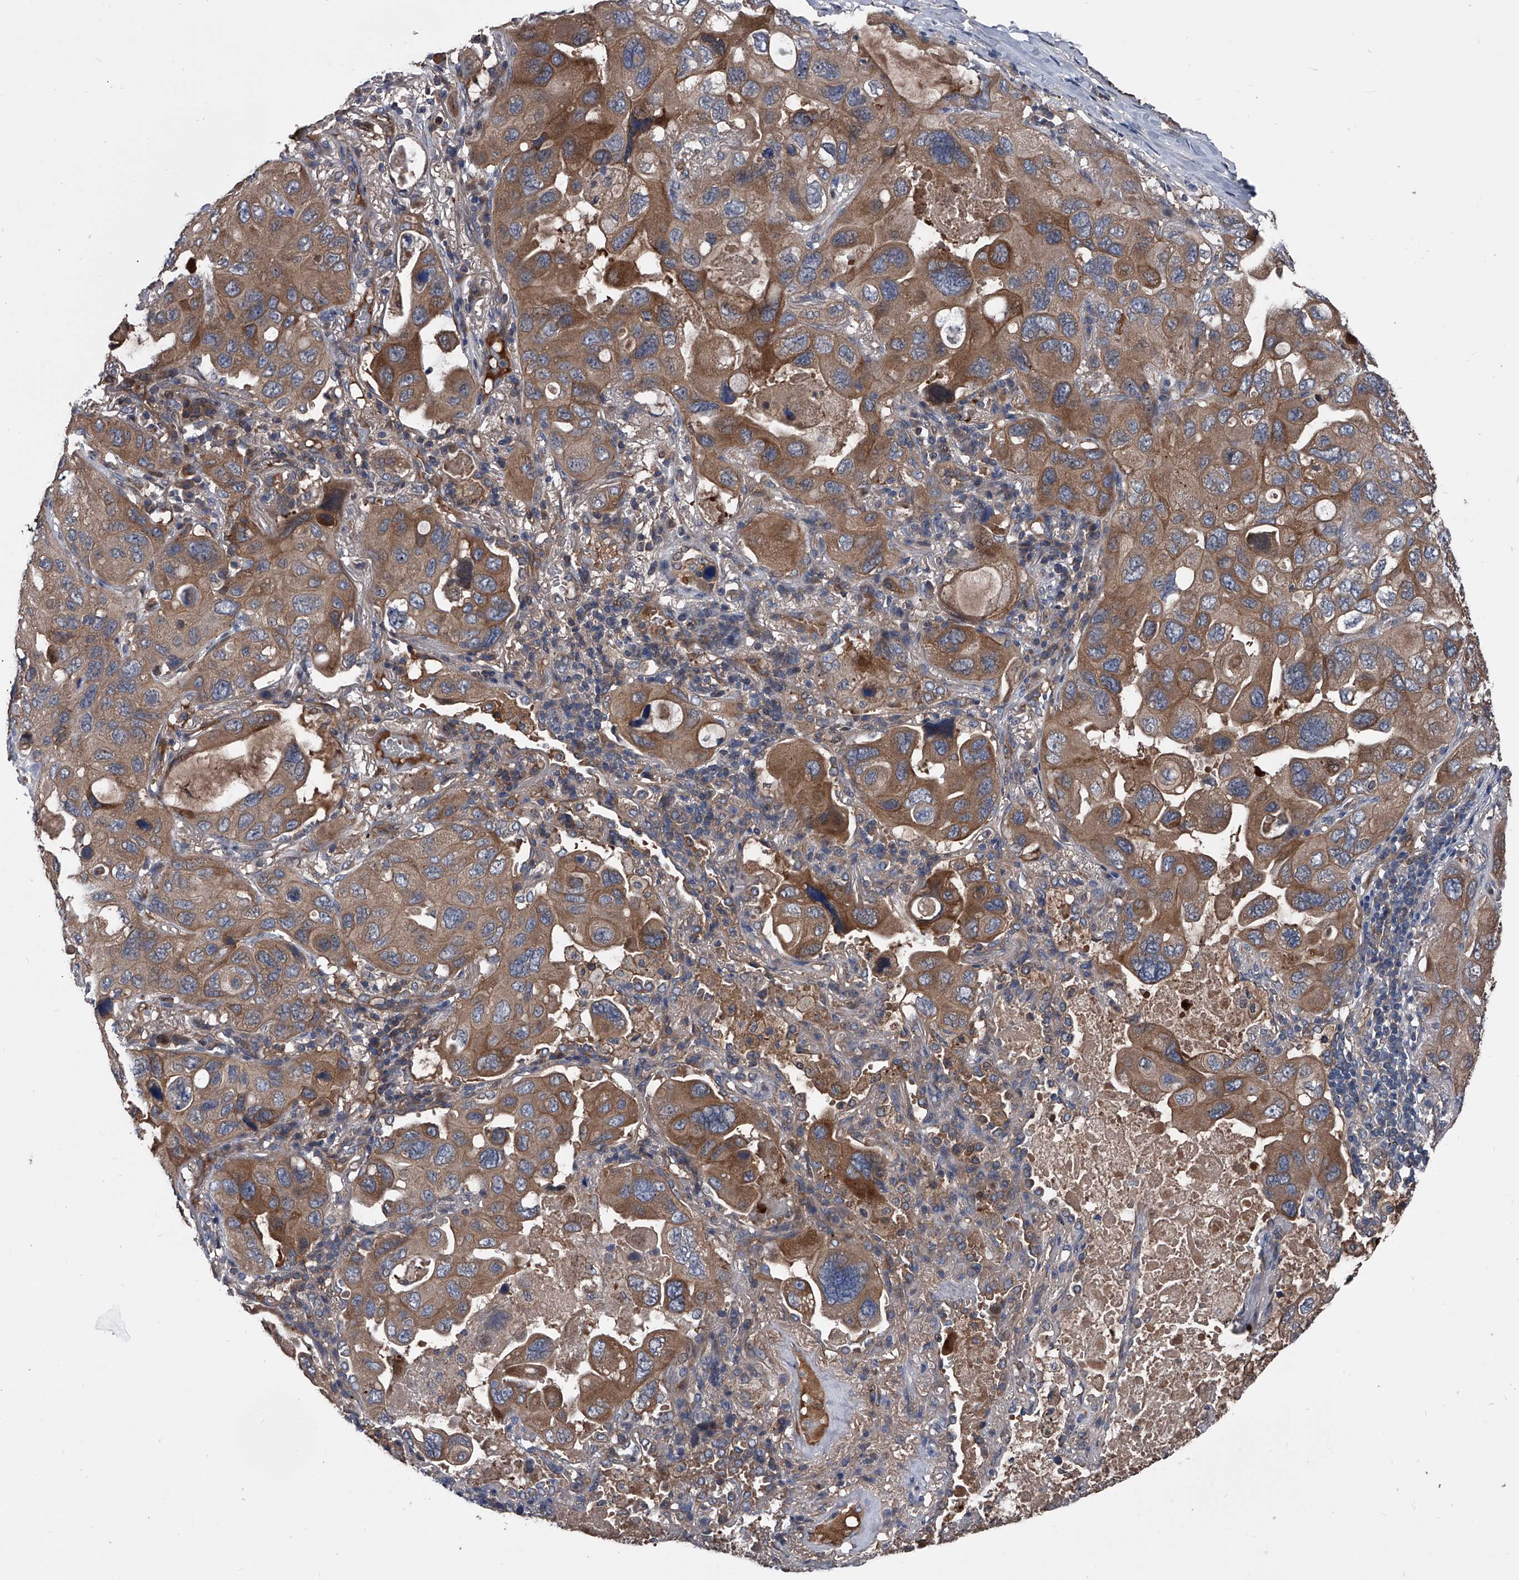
{"staining": {"intensity": "moderate", "quantity": ">75%", "location": "cytoplasmic/membranous"}, "tissue": "lung cancer", "cell_type": "Tumor cells", "image_type": "cancer", "snomed": [{"axis": "morphology", "description": "Squamous cell carcinoma, NOS"}, {"axis": "topography", "description": "Lung"}], "caption": "Immunohistochemical staining of lung cancer displays moderate cytoplasmic/membranous protein expression in about >75% of tumor cells. Immunohistochemistry stains the protein in brown and the nuclei are stained blue.", "gene": "KIF13A", "patient": {"sex": "female", "age": 73}}